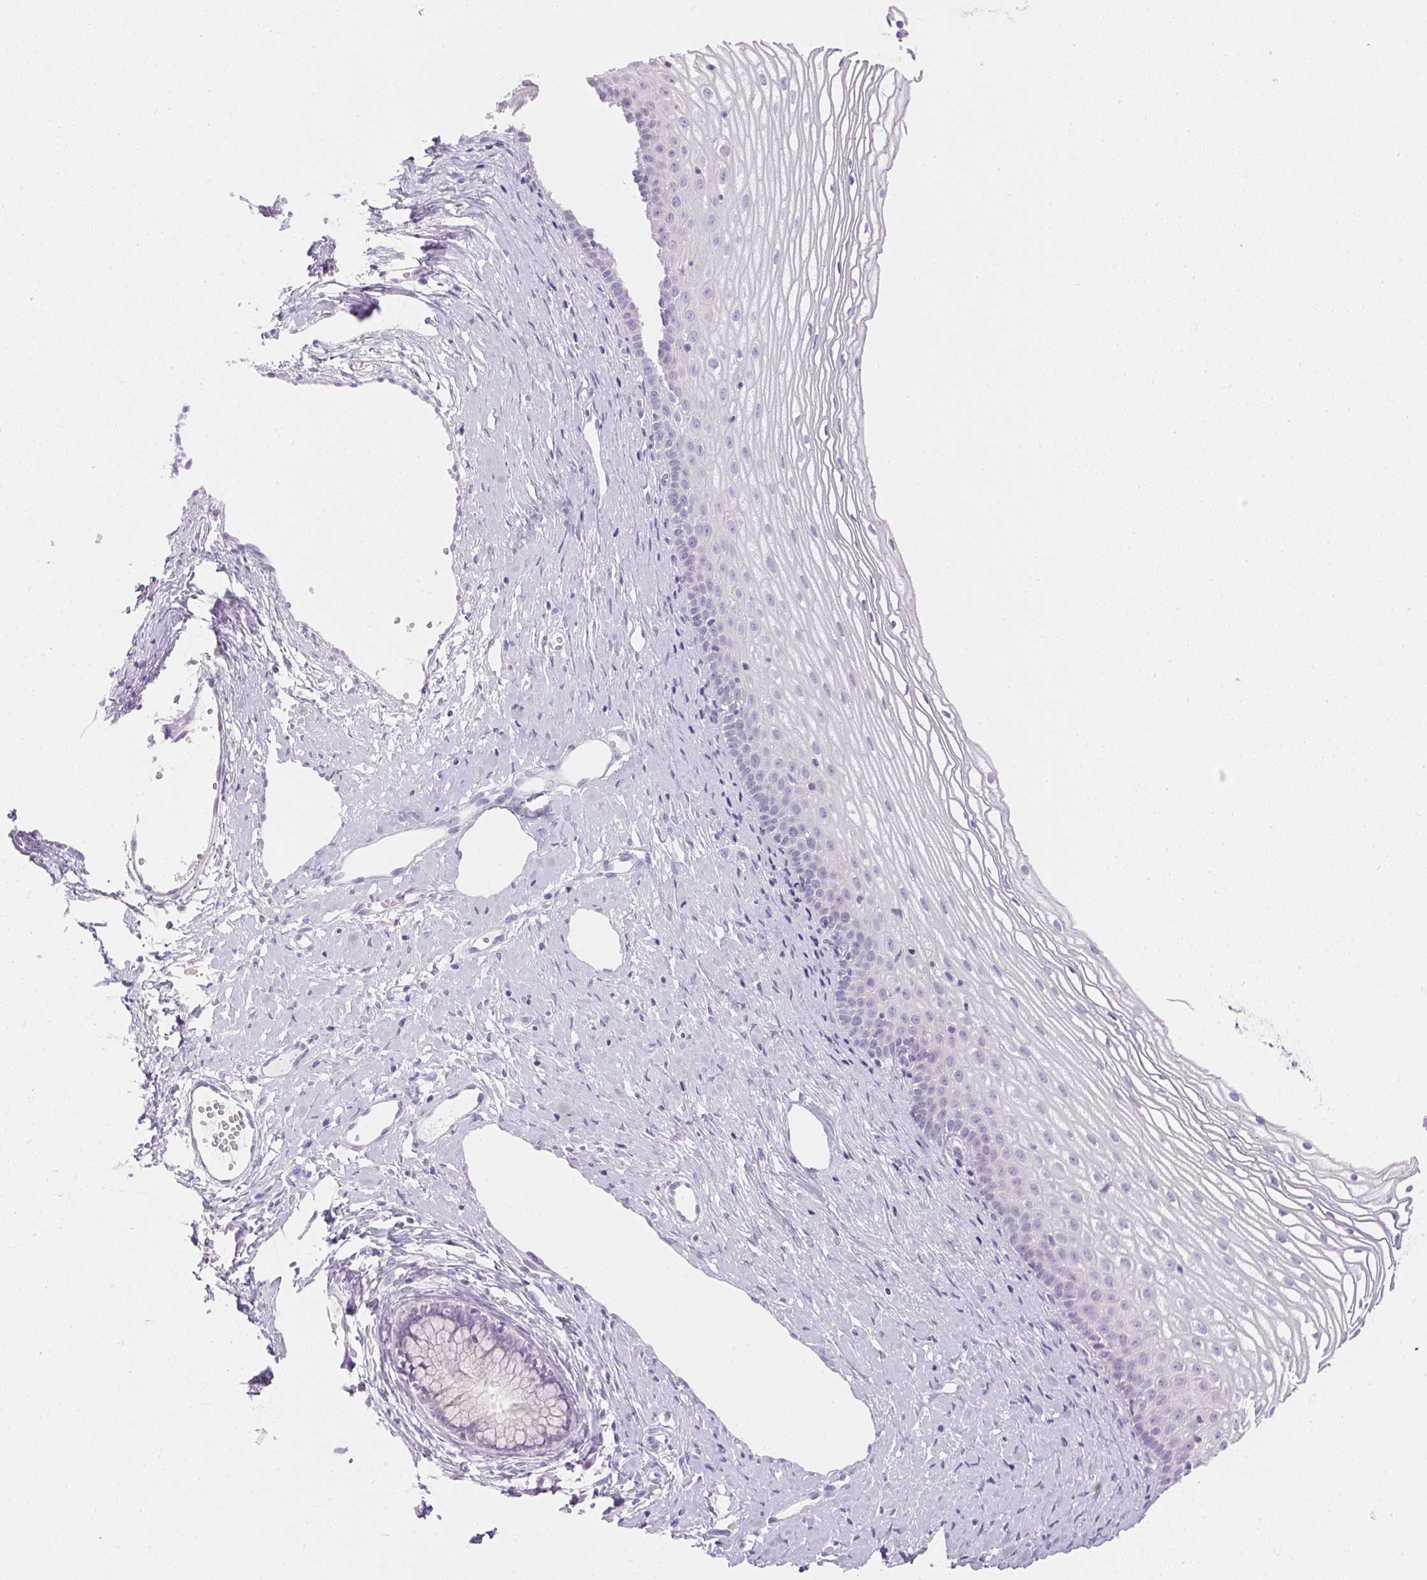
{"staining": {"intensity": "negative", "quantity": "none", "location": "none"}, "tissue": "cervix", "cell_type": "Glandular cells", "image_type": "normal", "snomed": [{"axis": "morphology", "description": "Normal tissue, NOS"}, {"axis": "topography", "description": "Cervix"}], "caption": "A histopathology image of cervix stained for a protein exhibits no brown staining in glandular cells.", "gene": "ATP6V1G3", "patient": {"sex": "female", "age": 40}}